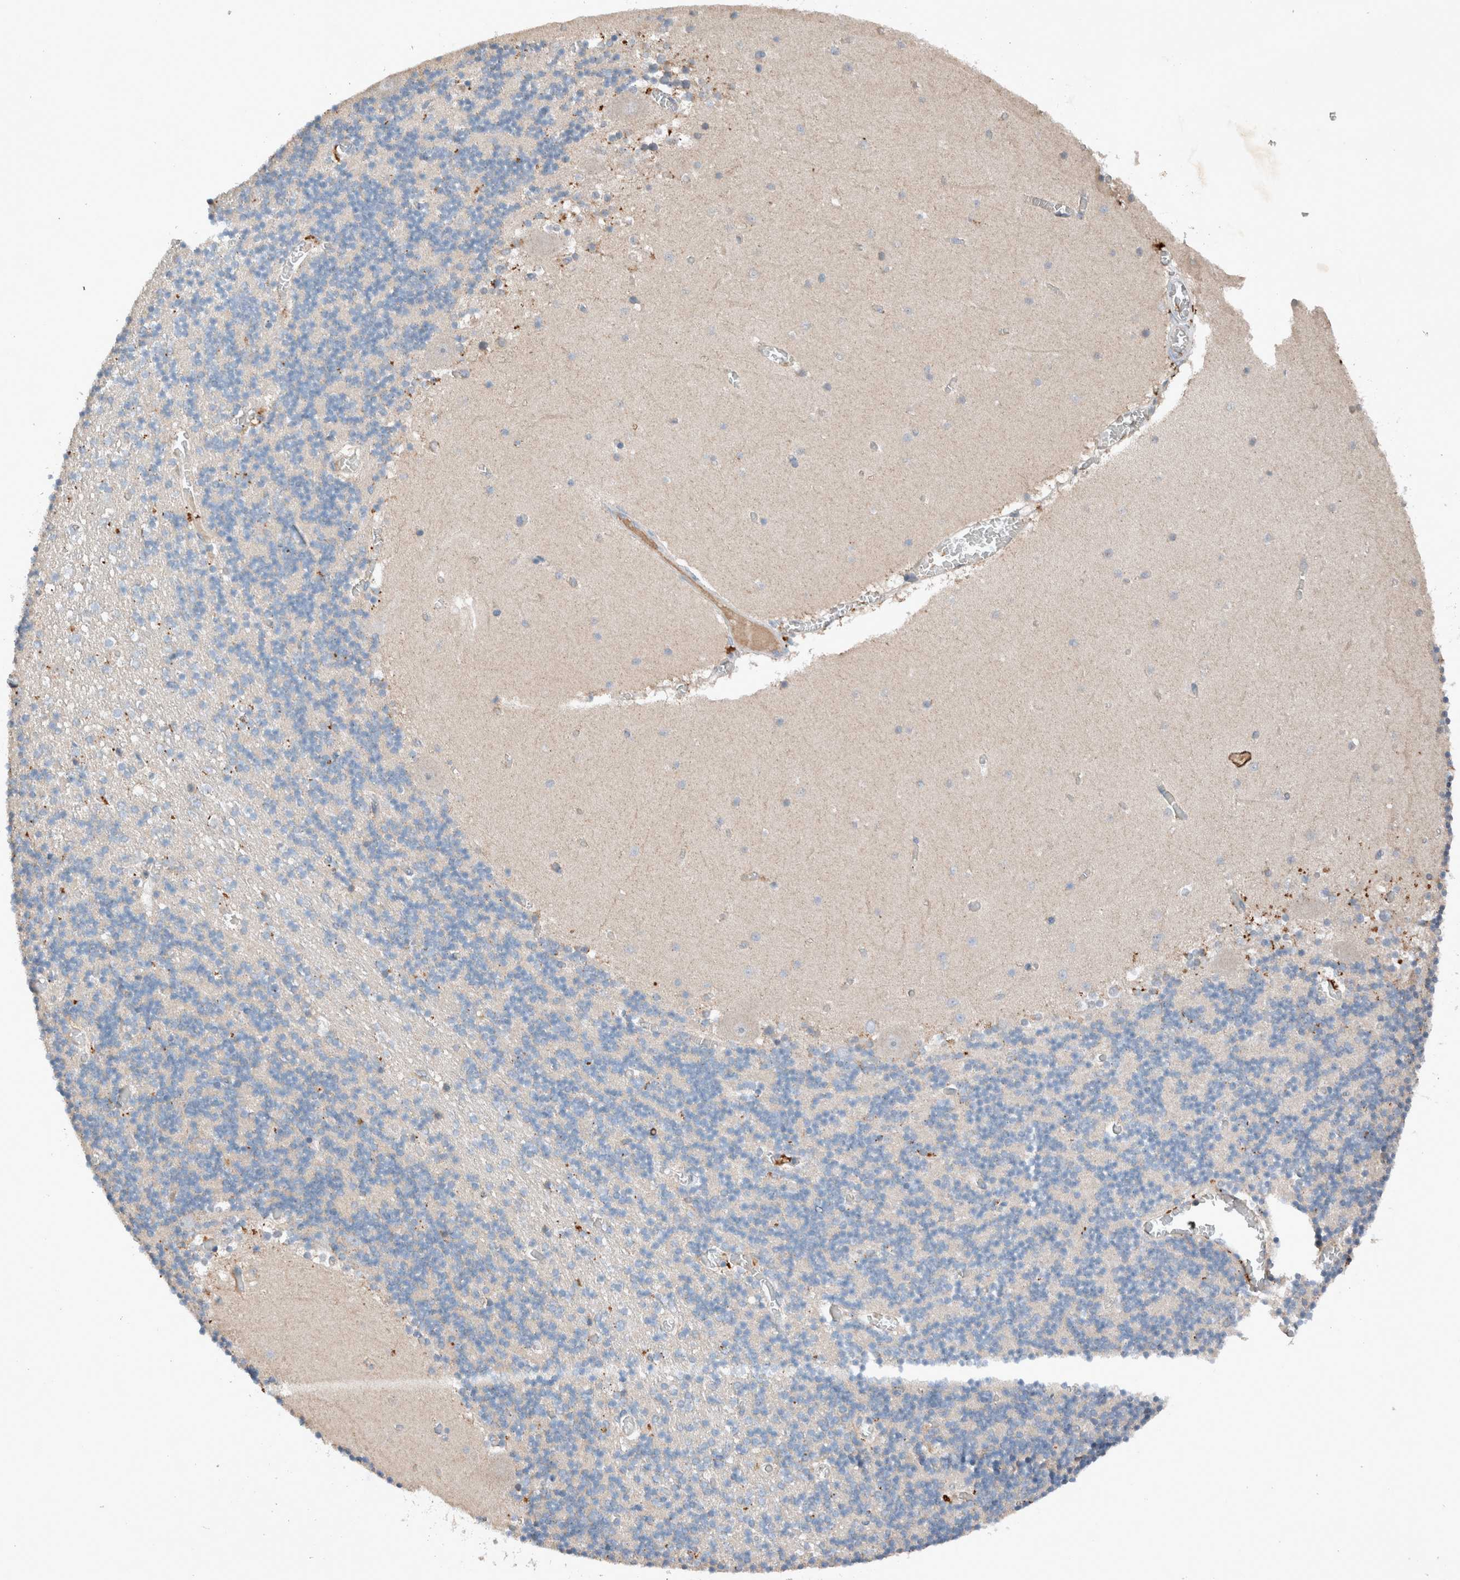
{"staining": {"intensity": "negative", "quantity": "none", "location": "none"}, "tissue": "cerebellum", "cell_type": "Cells in granular layer", "image_type": "normal", "snomed": [{"axis": "morphology", "description": "Normal tissue, NOS"}, {"axis": "topography", "description": "Cerebellum"}], "caption": "Immunohistochemistry (IHC) photomicrograph of benign human cerebellum stained for a protein (brown), which exhibits no staining in cells in granular layer.", "gene": "UGCG", "patient": {"sex": "female", "age": 28}}